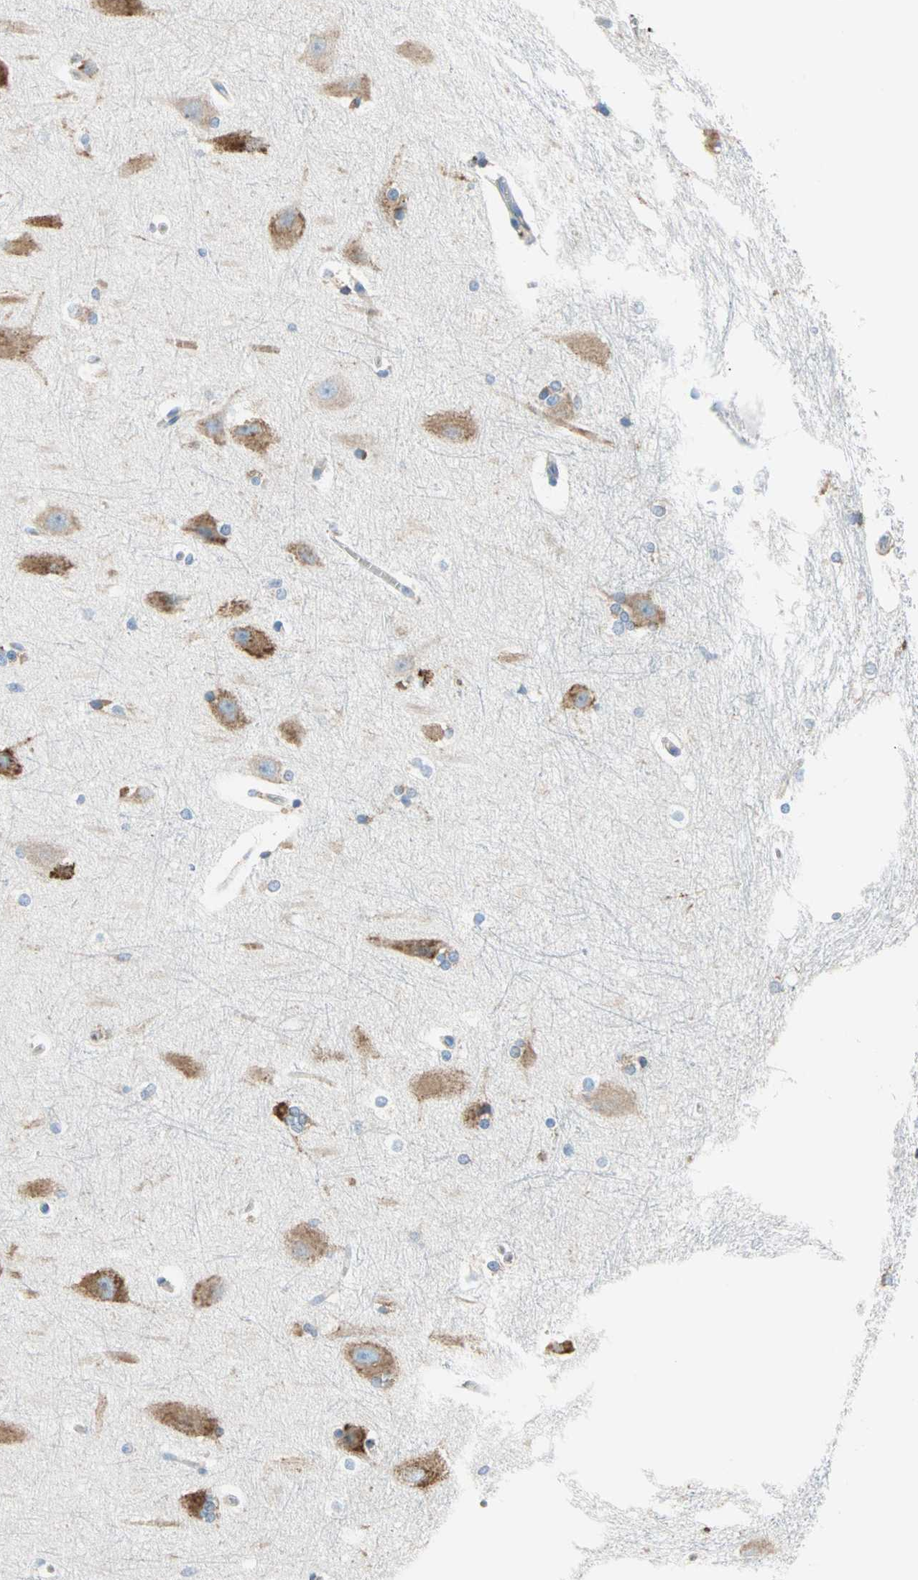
{"staining": {"intensity": "moderate", "quantity": "<25%", "location": "cytoplasmic/membranous"}, "tissue": "hippocampus", "cell_type": "Glial cells", "image_type": "normal", "snomed": [{"axis": "morphology", "description": "Normal tissue, NOS"}, {"axis": "topography", "description": "Hippocampus"}], "caption": "An IHC photomicrograph of normal tissue is shown. Protein staining in brown highlights moderate cytoplasmic/membranous positivity in hippocampus within glial cells. The staining was performed using DAB, with brown indicating positive protein expression. Nuclei are stained blue with hematoxylin.", "gene": "PLCXD1", "patient": {"sex": "female", "age": 19}}